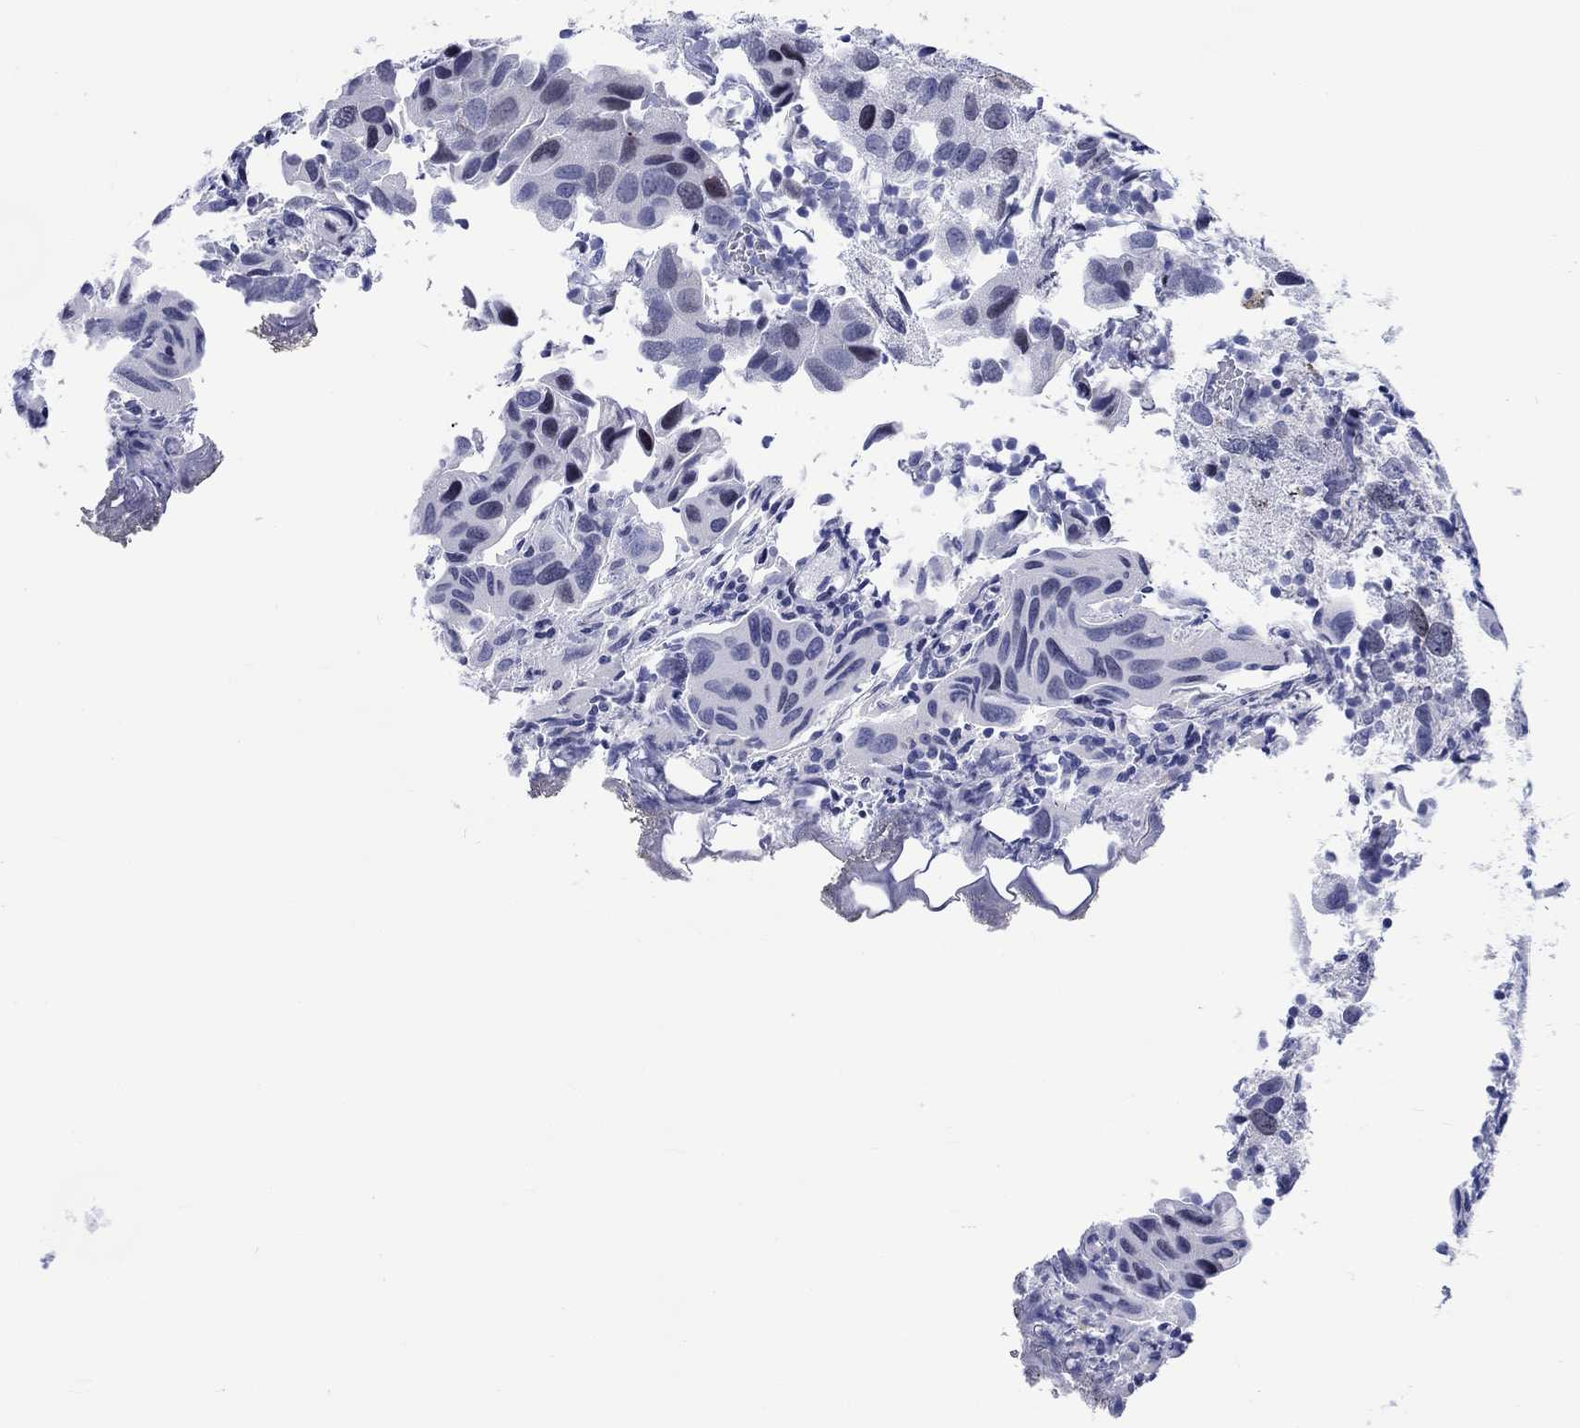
{"staining": {"intensity": "negative", "quantity": "none", "location": "none"}, "tissue": "urothelial cancer", "cell_type": "Tumor cells", "image_type": "cancer", "snomed": [{"axis": "morphology", "description": "Urothelial carcinoma, High grade"}, {"axis": "topography", "description": "Urinary bladder"}], "caption": "Immunohistochemistry image of neoplastic tissue: urothelial cancer stained with DAB displays no significant protein expression in tumor cells. The staining is performed using DAB (3,3'-diaminobenzidine) brown chromogen with nuclei counter-stained in using hematoxylin.", "gene": "CDCA2", "patient": {"sex": "male", "age": 79}}